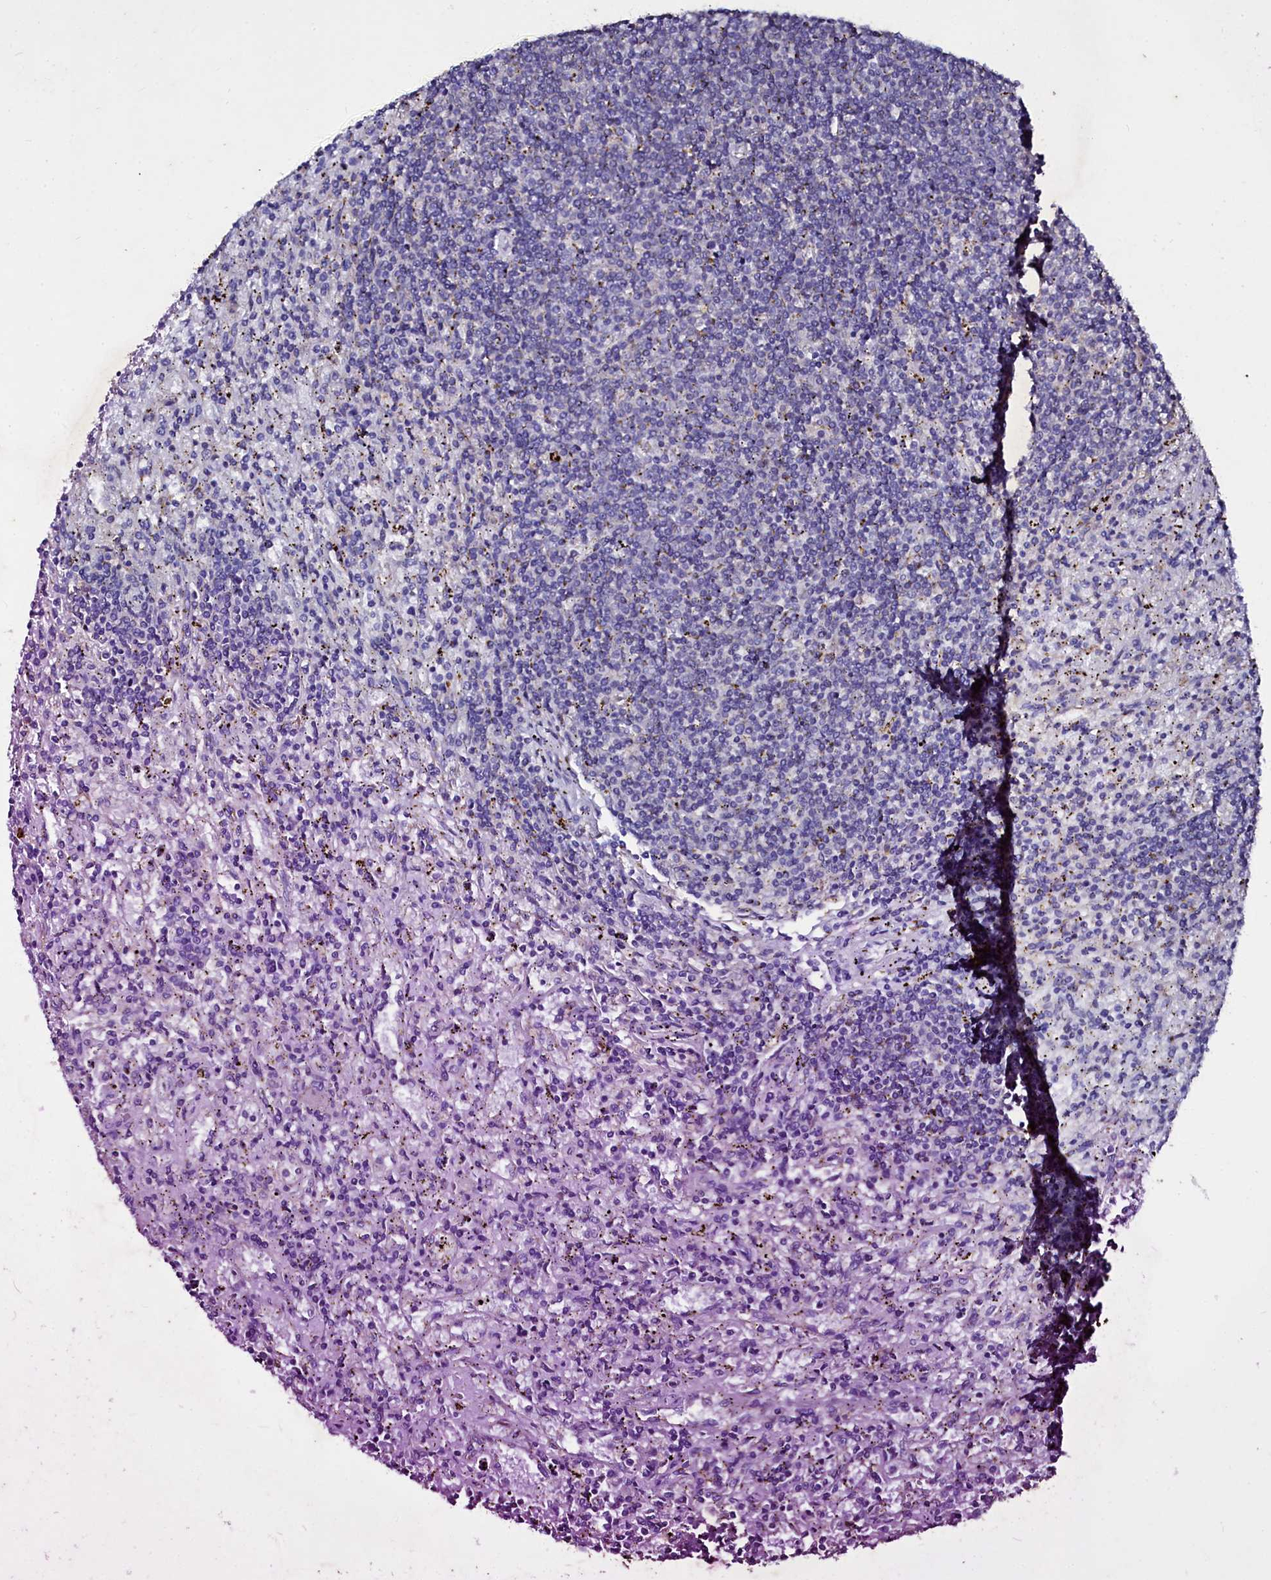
{"staining": {"intensity": "negative", "quantity": "none", "location": "none"}, "tissue": "lymphoma", "cell_type": "Tumor cells", "image_type": "cancer", "snomed": [{"axis": "morphology", "description": "Malignant lymphoma, non-Hodgkin's type, Low grade"}, {"axis": "topography", "description": "Spleen"}], "caption": "High power microscopy photomicrograph of an immunohistochemistry (IHC) image of malignant lymphoma, non-Hodgkin's type (low-grade), revealing no significant positivity in tumor cells.", "gene": "SELENOT", "patient": {"sex": "male", "age": 76}}